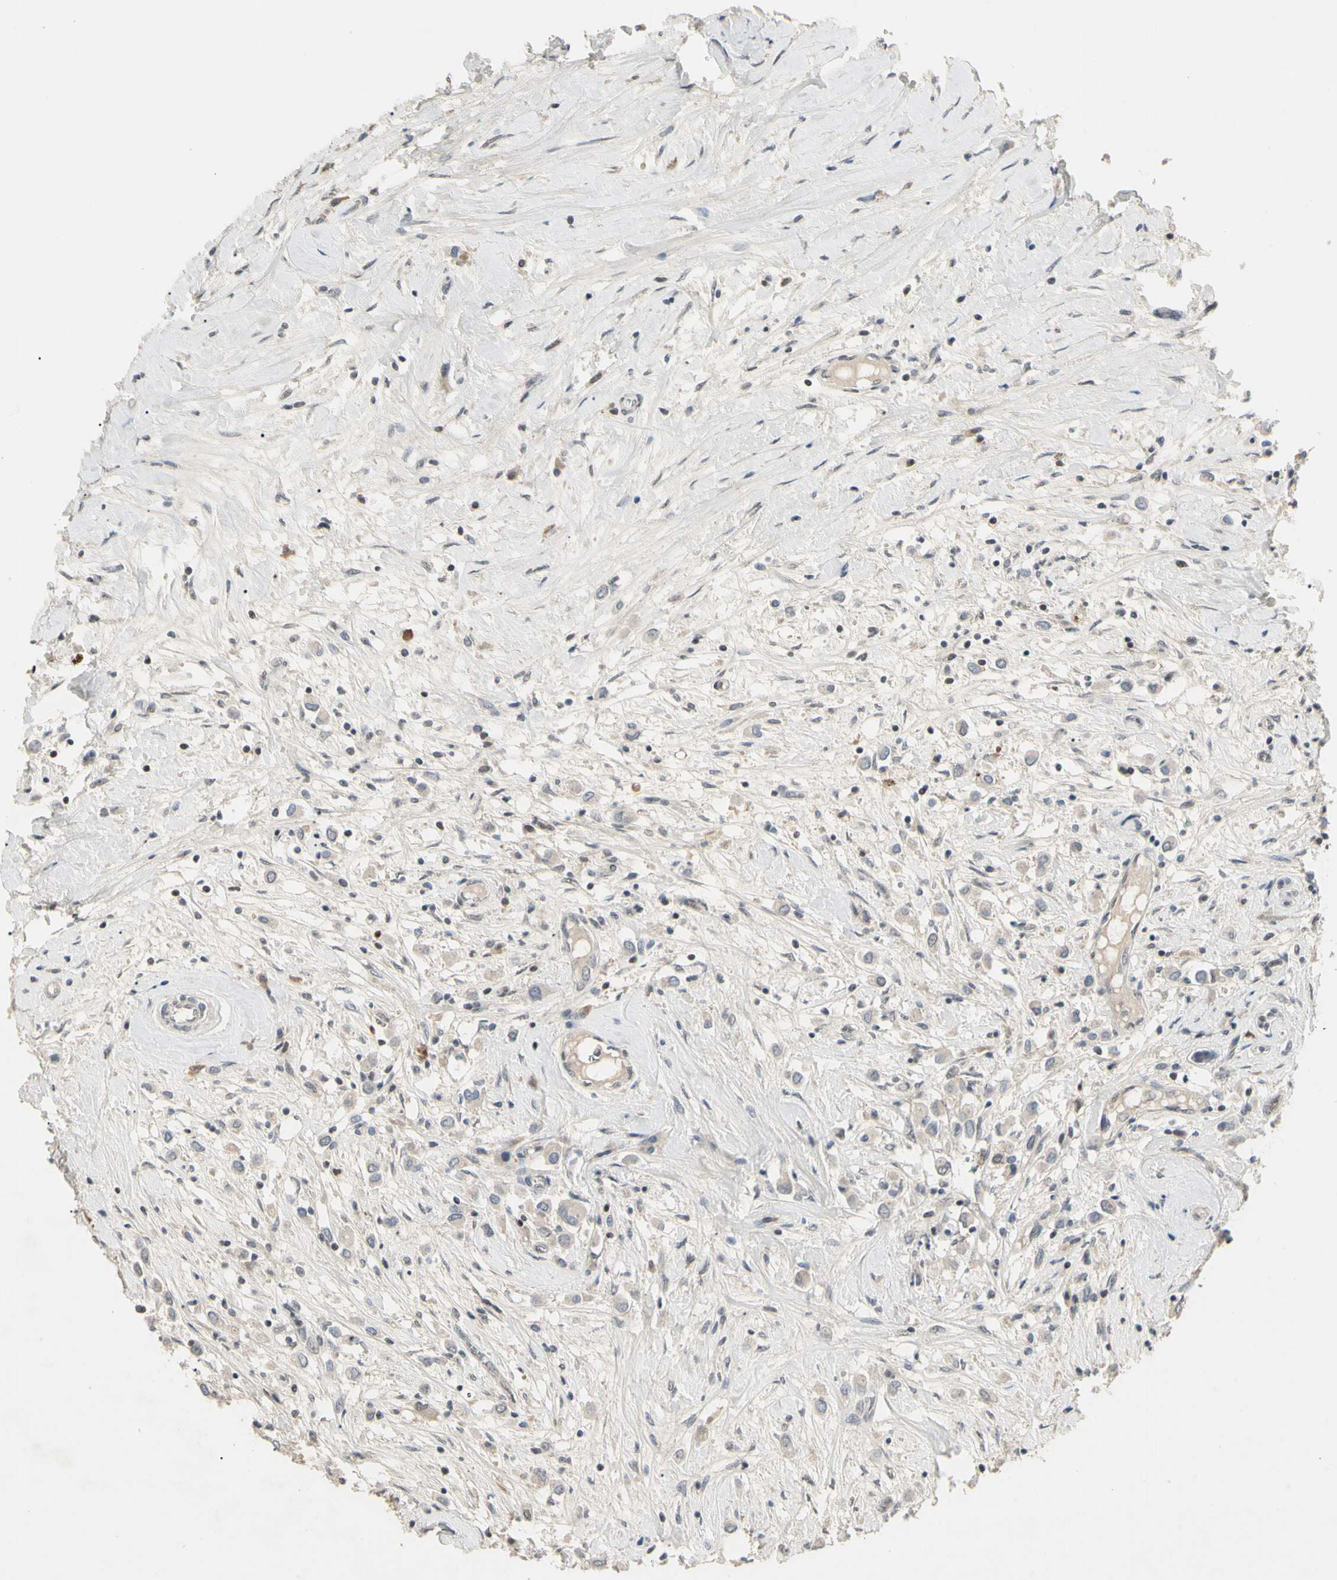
{"staining": {"intensity": "weak", "quantity": "<25%", "location": "cytoplasmic/membranous"}, "tissue": "breast cancer", "cell_type": "Tumor cells", "image_type": "cancer", "snomed": [{"axis": "morphology", "description": "Duct carcinoma"}, {"axis": "topography", "description": "Breast"}], "caption": "Tumor cells show no significant protein staining in invasive ductal carcinoma (breast). Brightfield microscopy of immunohistochemistry stained with DAB (3,3'-diaminobenzidine) (brown) and hematoxylin (blue), captured at high magnification.", "gene": "GREM1", "patient": {"sex": "female", "age": 61}}